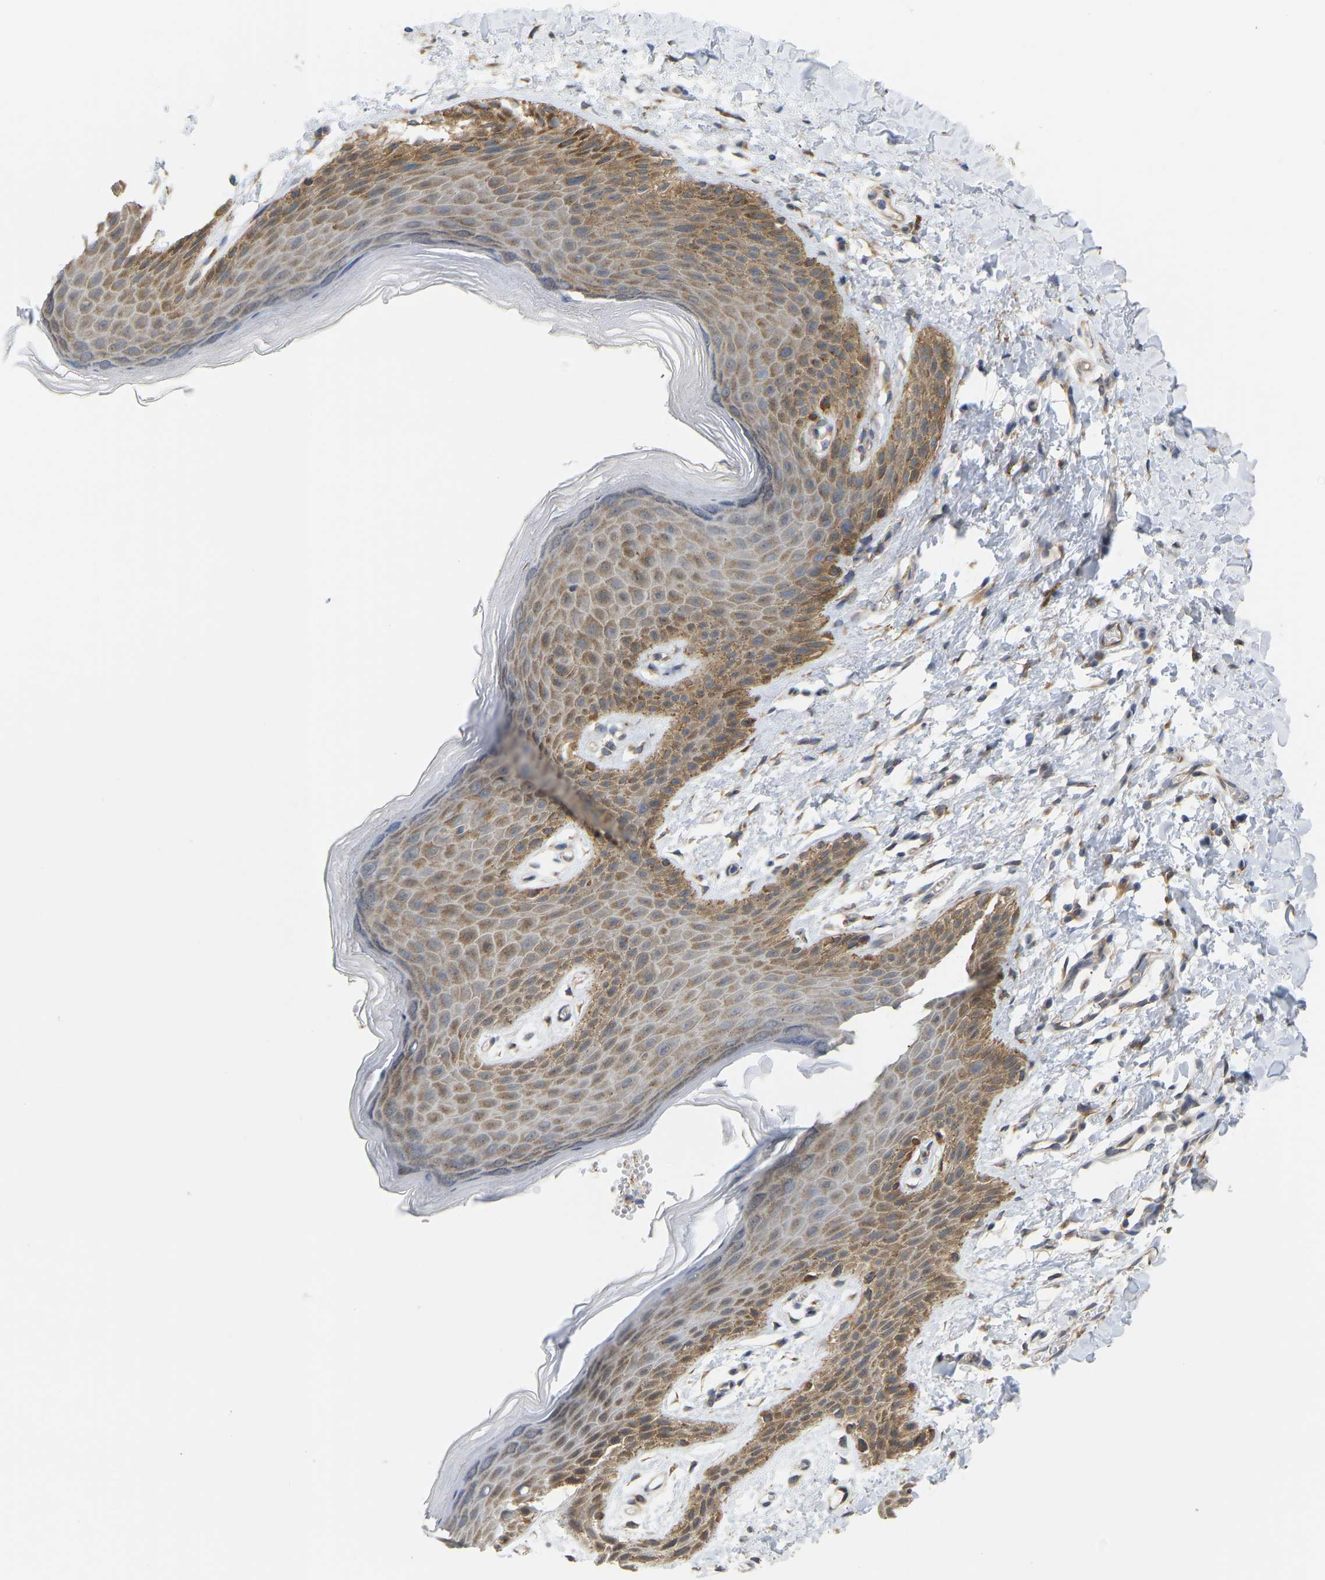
{"staining": {"intensity": "moderate", "quantity": ">75%", "location": "cytoplasmic/membranous"}, "tissue": "skin", "cell_type": "Epidermal cells", "image_type": "normal", "snomed": [{"axis": "morphology", "description": "Normal tissue, NOS"}, {"axis": "topography", "description": "Anal"}], "caption": "IHC staining of normal skin, which shows medium levels of moderate cytoplasmic/membranous expression in about >75% of epidermal cells indicating moderate cytoplasmic/membranous protein staining. The staining was performed using DAB (3,3'-diaminobenzidine) (brown) for protein detection and nuclei were counterstained in hematoxylin (blue).", "gene": "BEND3", "patient": {"sex": "male", "age": 44}}